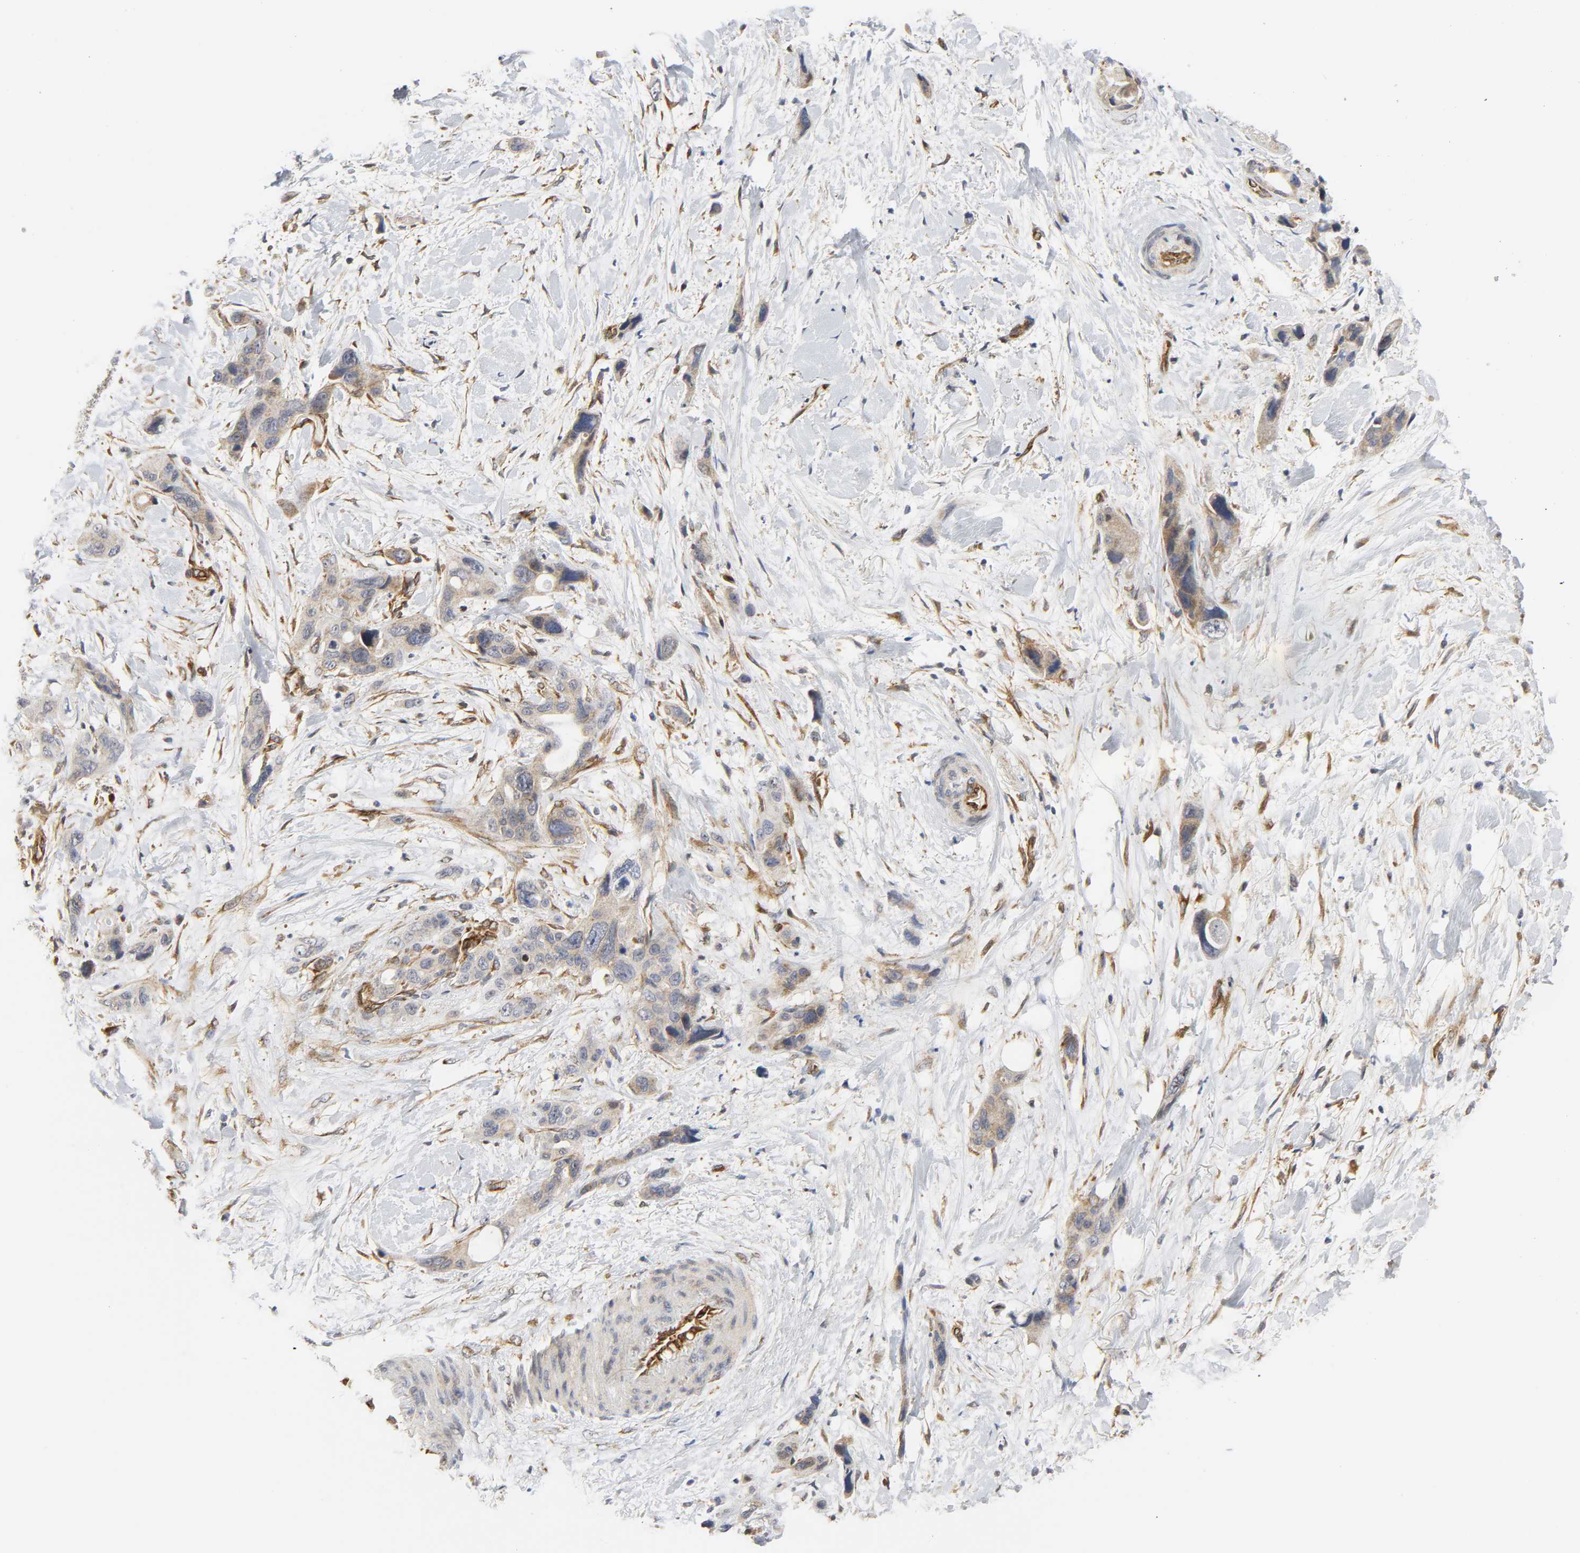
{"staining": {"intensity": "weak", "quantity": "<25%", "location": "cytoplasmic/membranous"}, "tissue": "pancreatic cancer", "cell_type": "Tumor cells", "image_type": "cancer", "snomed": [{"axis": "morphology", "description": "Adenocarcinoma, NOS"}, {"axis": "topography", "description": "Pancreas"}], "caption": "An immunohistochemistry histopathology image of pancreatic adenocarcinoma is shown. There is no staining in tumor cells of pancreatic adenocarcinoma.", "gene": "DOCK1", "patient": {"sex": "male", "age": 46}}